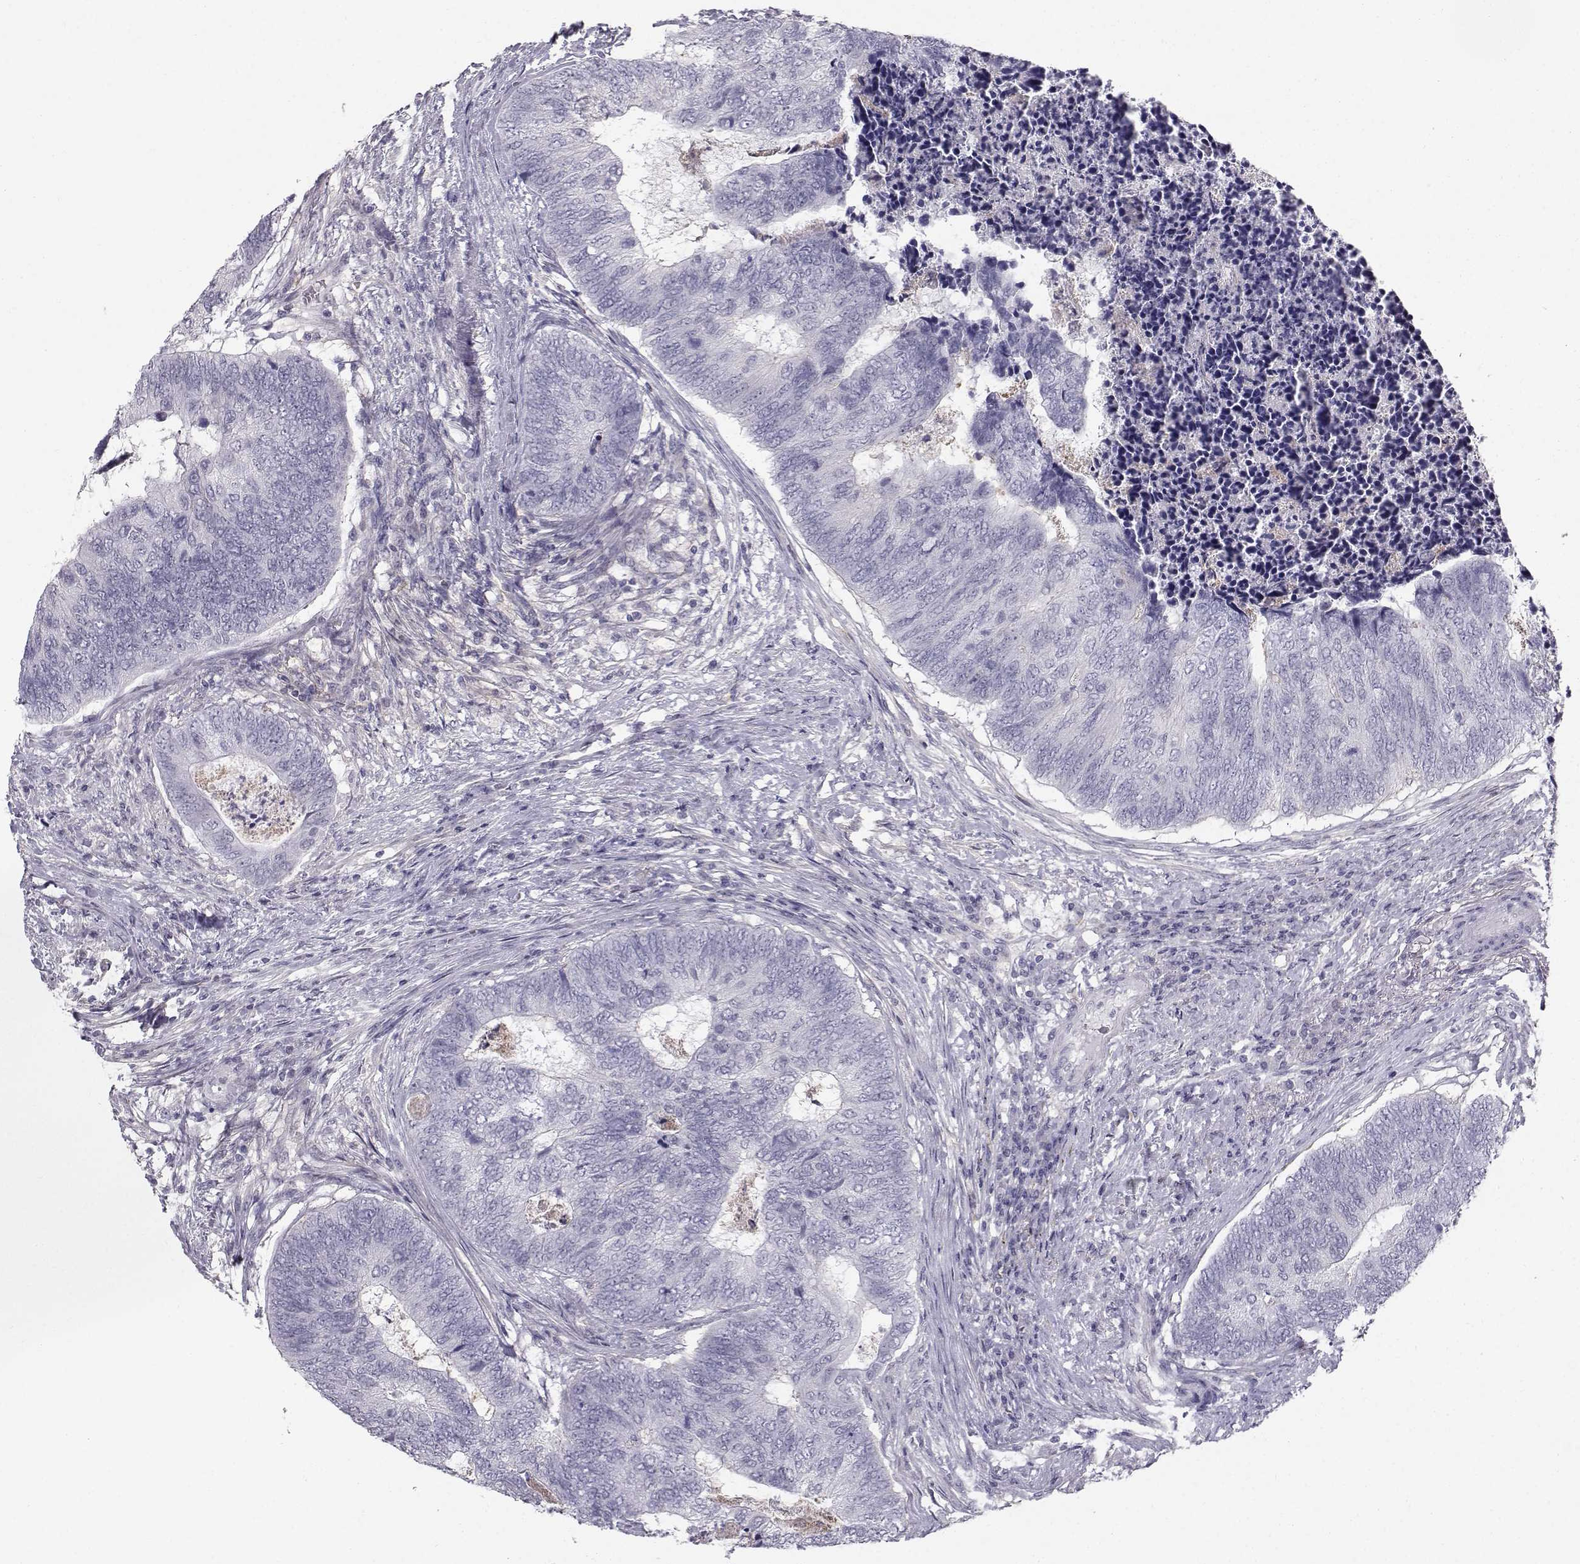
{"staining": {"intensity": "negative", "quantity": "none", "location": "none"}, "tissue": "colorectal cancer", "cell_type": "Tumor cells", "image_type": "cancer", "snomed": [{"axis": "morphology", "description": "Adenocarcinoma, NOS"}, {"axis": "topography", "description": "Colon"}], "caption": "A histopathology image of adenocarcinoma (colorectal) stained for a protein displays no brown staining in tumor cells. Nuclei are stained in blue.", "gene": "SPDYE4", "patient": {"sex": "female", "age": 67}}